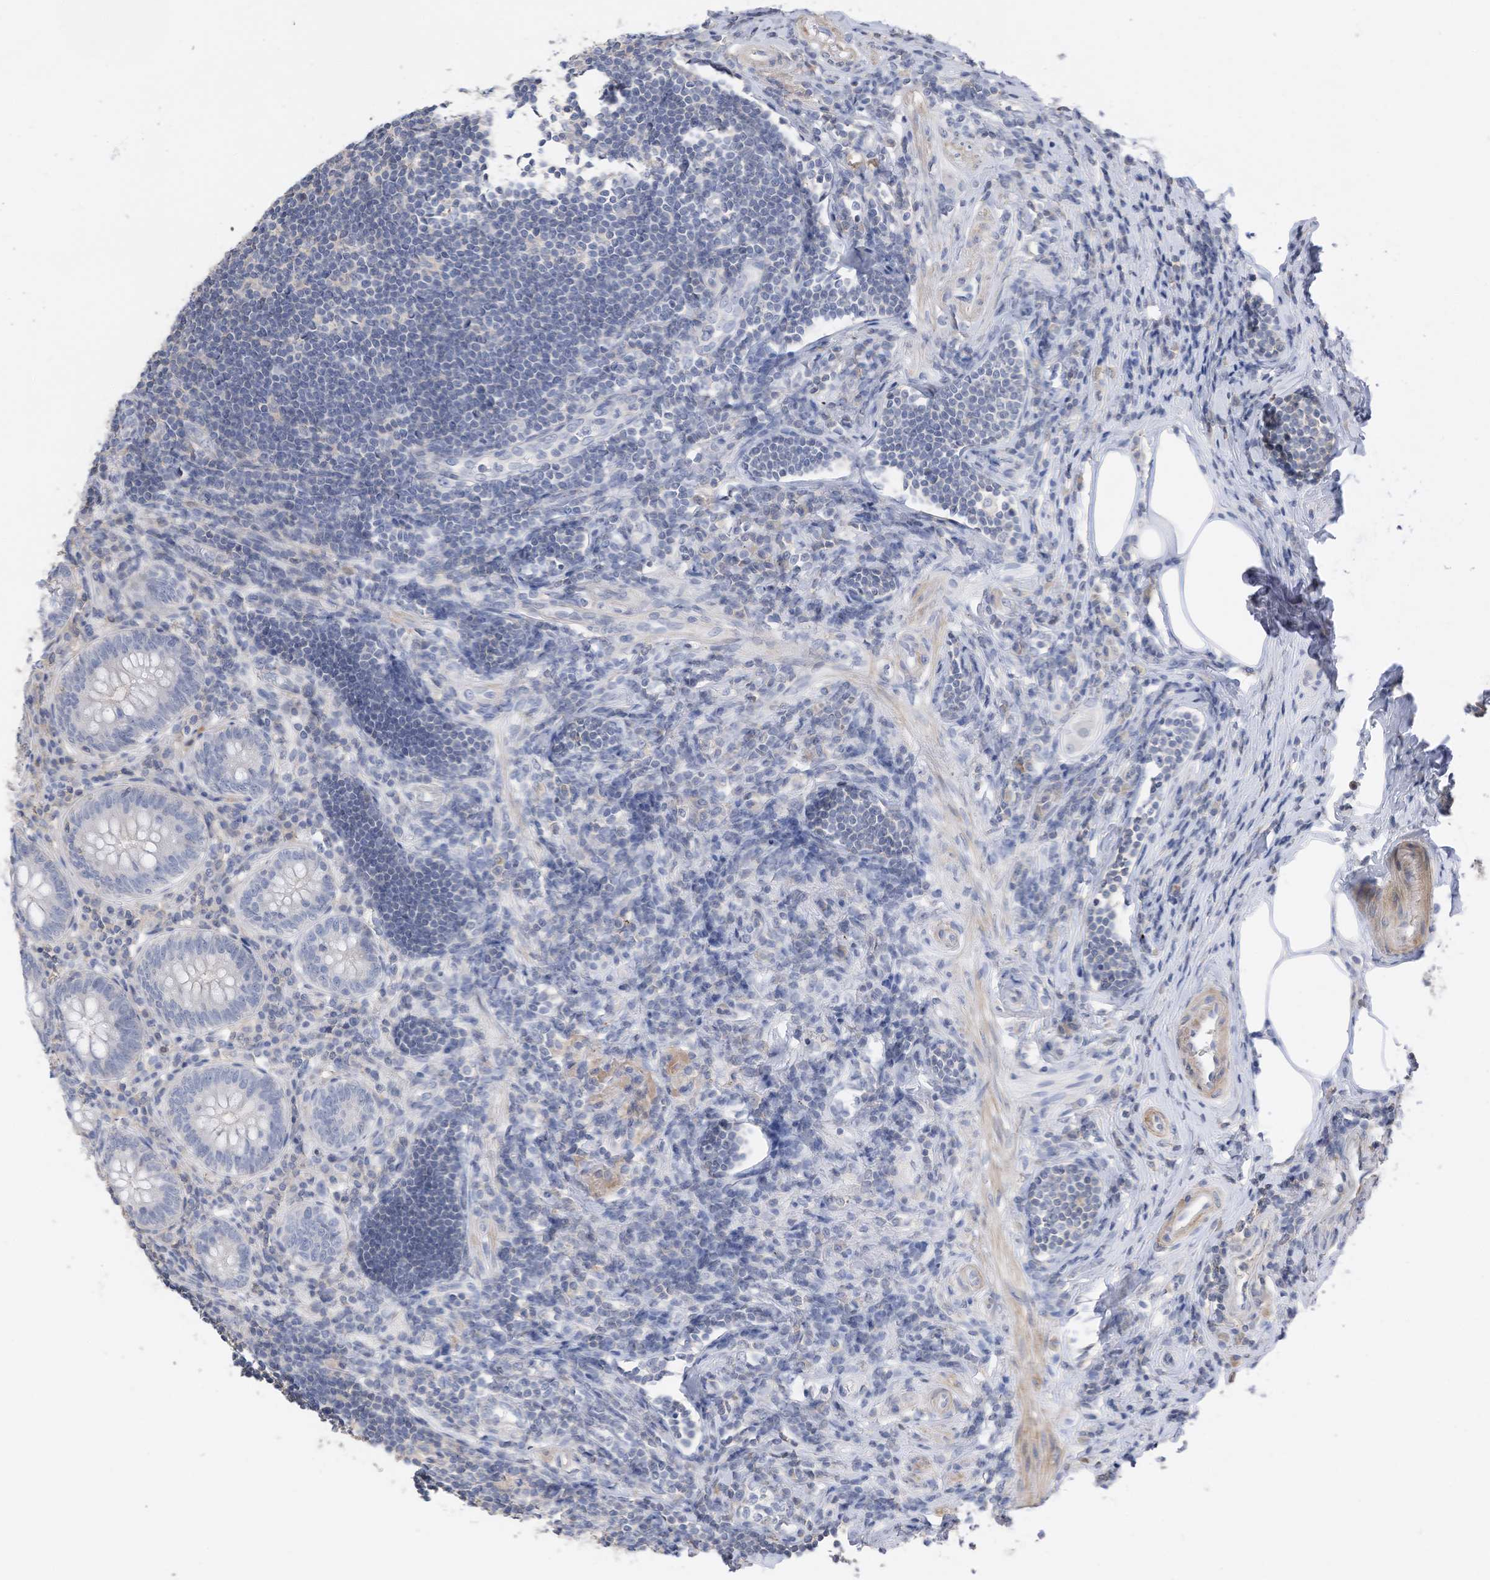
{"staining": {"intensity": "negative", "quantity": "none", "location": "none"}, "tissue": "appendix", "cell_type": "Glandular cells", "image_type": "normal", "snomed": [{"axis": "morphology", "description": "Normal tissue, NOS"}, {"axis": "topography", "description": "Appendix"}], "caption": "Micrograph shows no significant protein positivity in glandular cells of benign appendix. The staining is performed using DAB brown chromogen with nuclei counter-stained in using hematoxylin.", "gene": "SLFN14", "patient": {"sex": "female", "age": 54}}